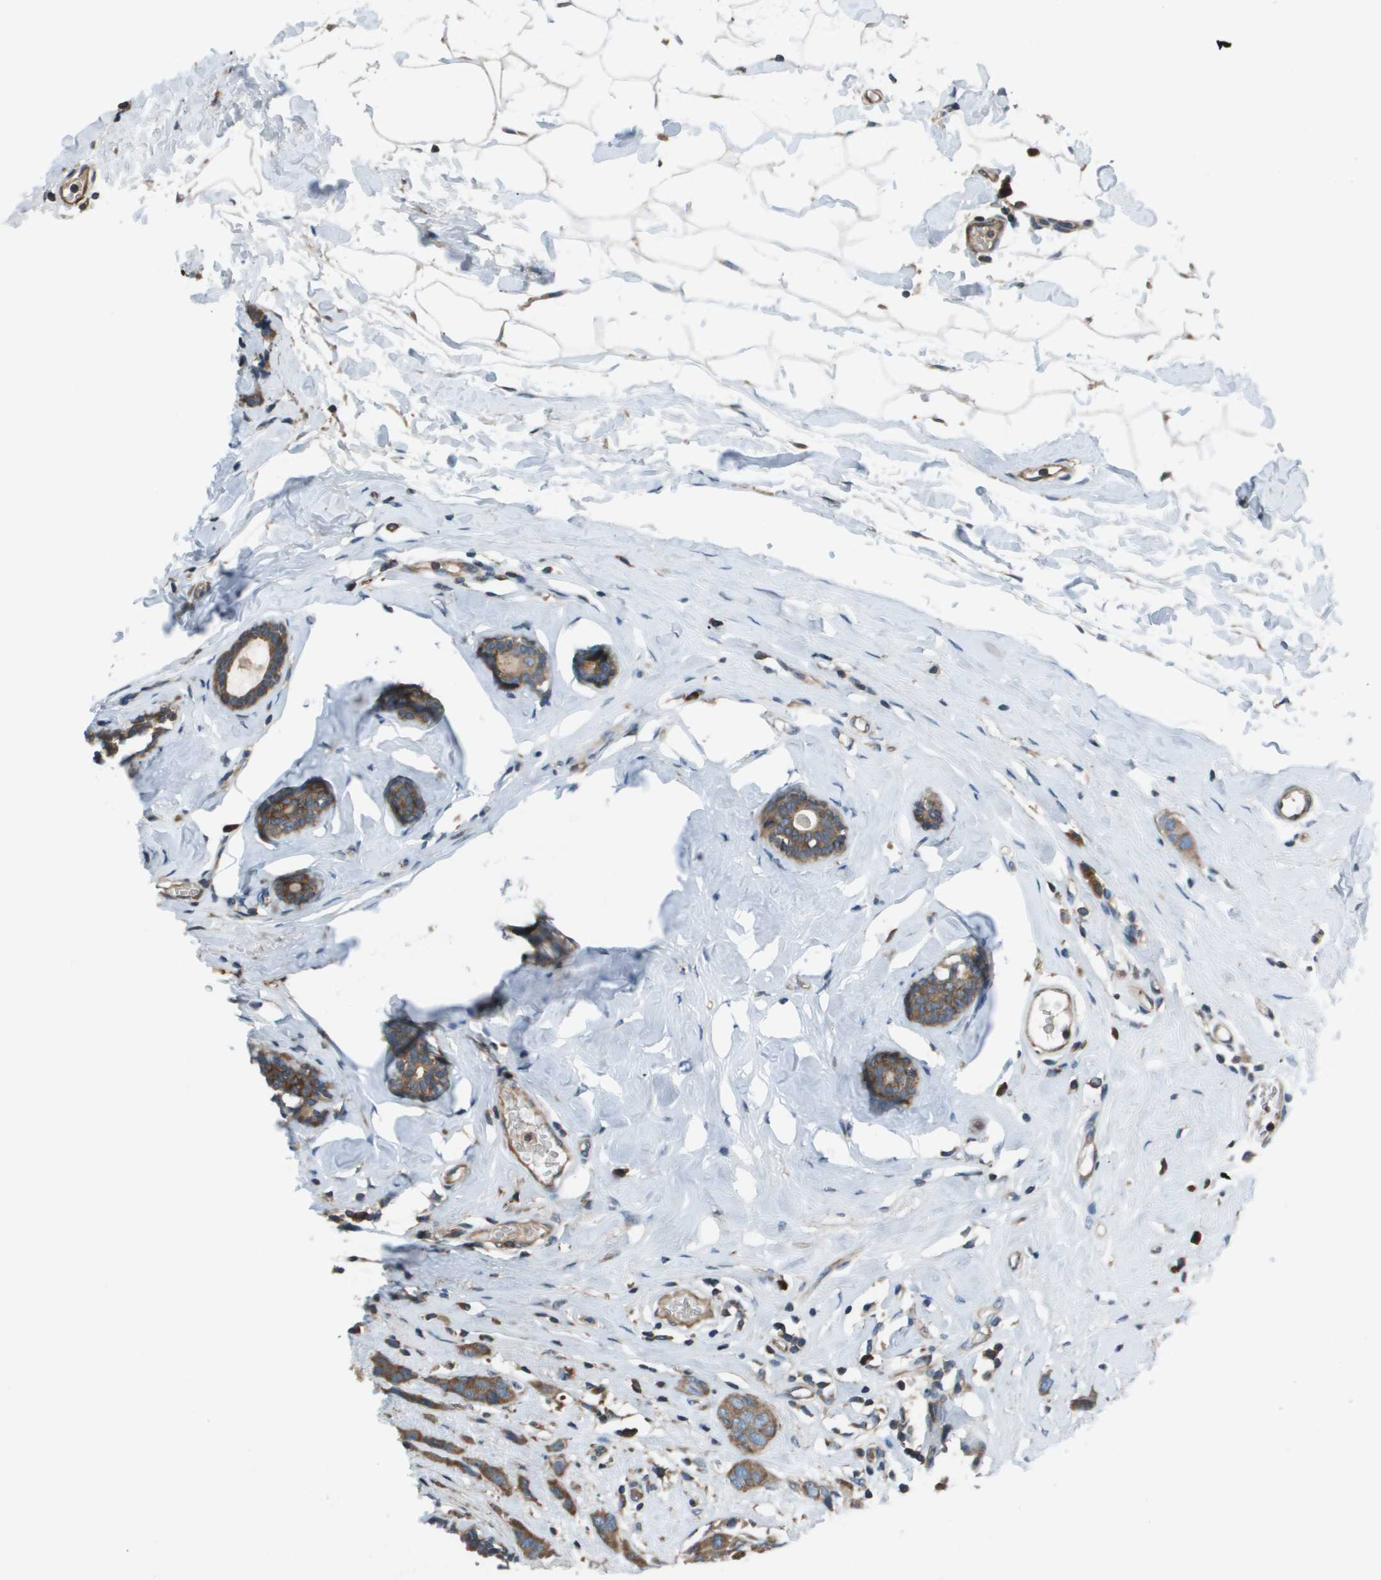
{"staining": {"intensity": "moderate", "quantity": ">75%", "location": "cytoplasmic/membranous"}, "tissue": "breast cancer", "cell_type": "Tumor cells", "image_type": "cancer", "snomed": [{"axis": "morphology", "description": "Normal tissue, NOS"}, {"axis": "morphology", "description": "Duct carcinoma"}, {"axis": "topography", "description": "Breast"}], "caption": "Infiltrating ductal carcinoma (breast) stained for a protein (brown) displays moderate cytoplasmic/membranous positive staining in about >75% of tumor cells.", "gene": "EIF3B", "patient": {"sex": "female", "age": 50}}